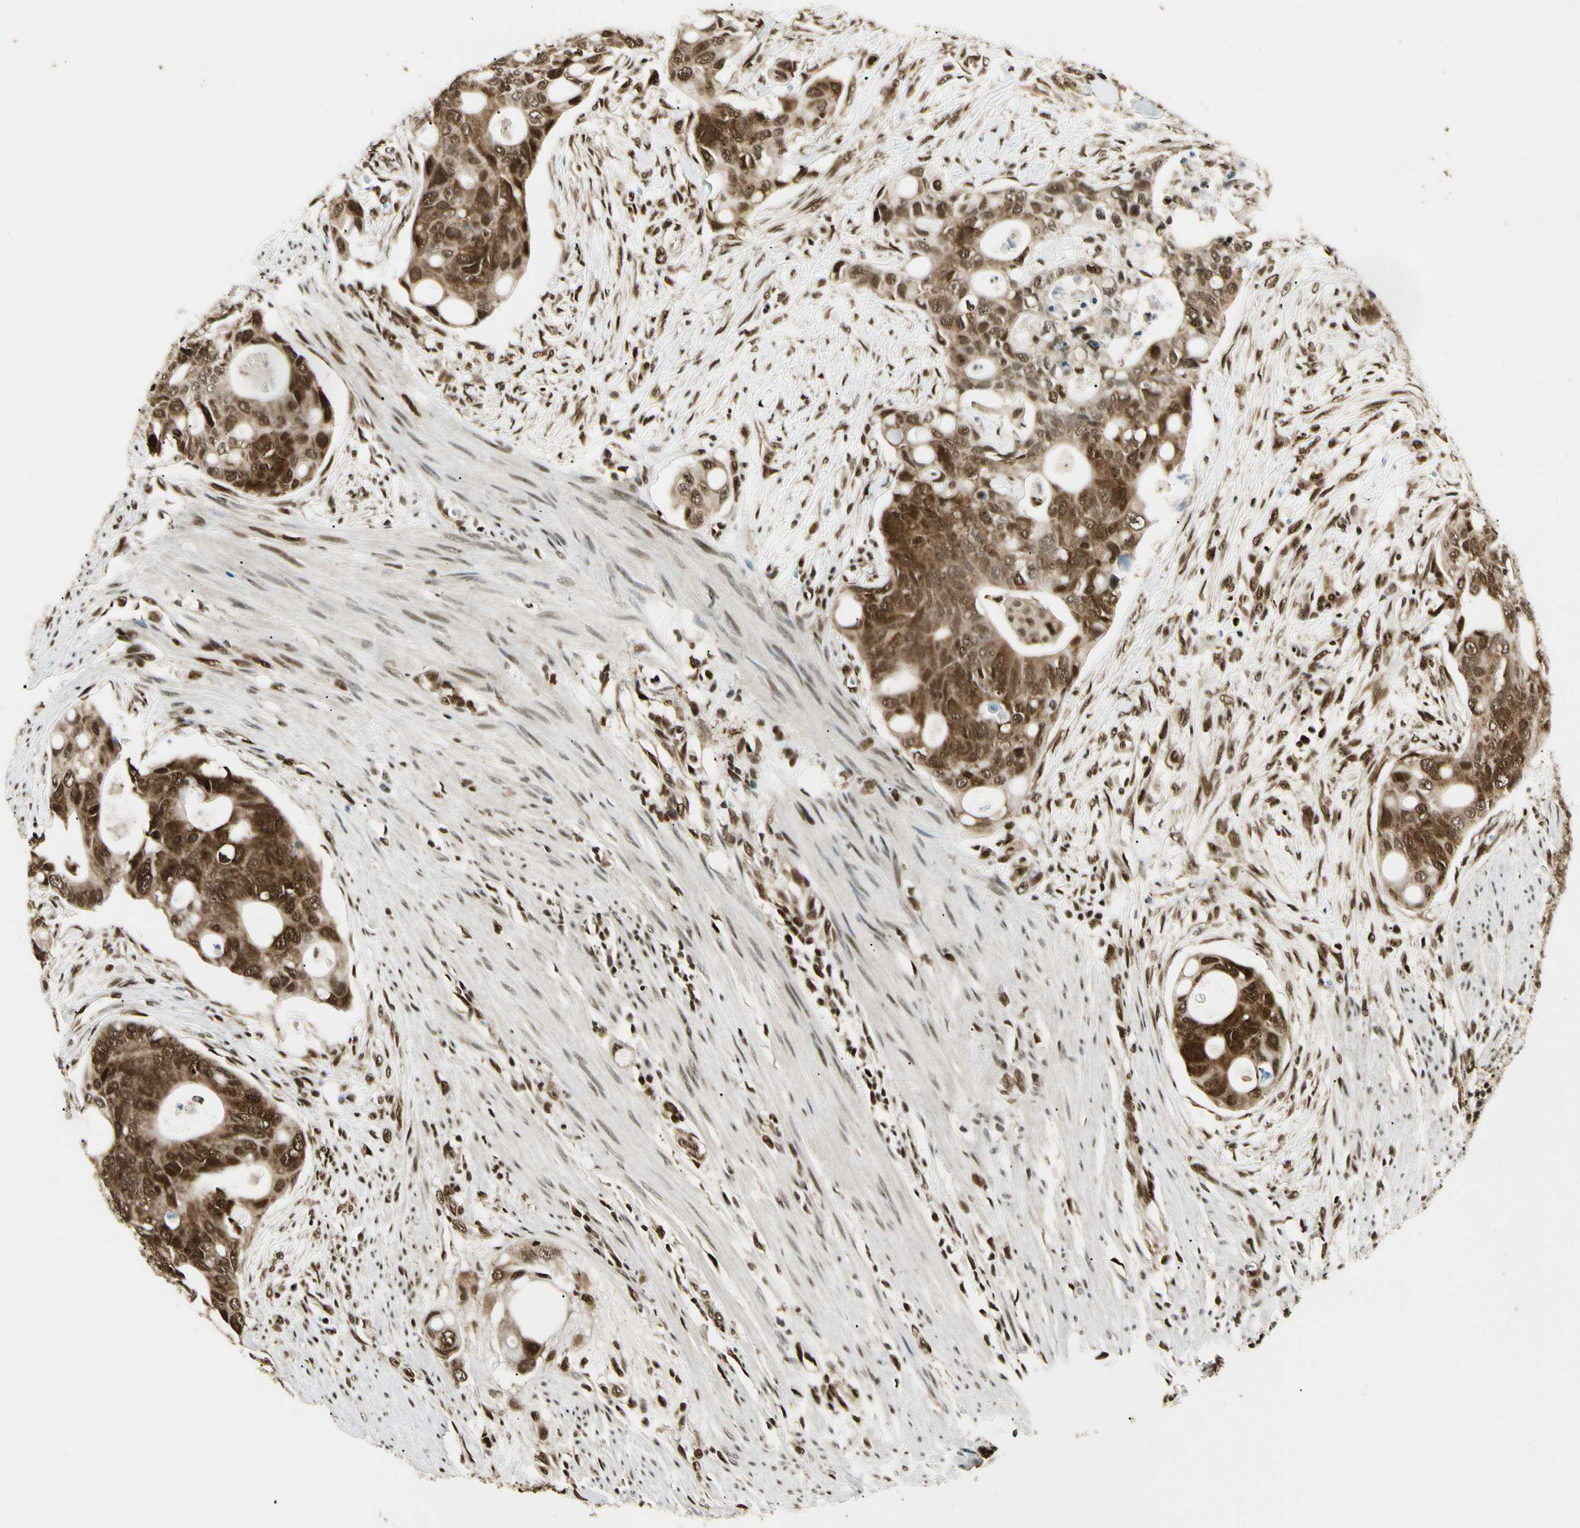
{"staining": {"intensity": "strong", "quantity": ">75%", "location": "cytoplasmic/membranous,nuclear"}, "tissue": "colorectal cancer", "cell_type": "Tumor cells", "image_type": "cancer", "snomed": [{"axis": "morphology", "description": "Adenocarcinoma, NOS"}, {"axis": "topography", "description": "Colon"}], "caption": "This photomicrograph exhibits immunohistochemistry staining of human adenocarcinoma (colorectal), with high strong cytoplasmic/membranous and nuclear expression in approximately >75% of tumor cells.", "gene": "FUS", "patient": {"sex": "female", "age": 57}}